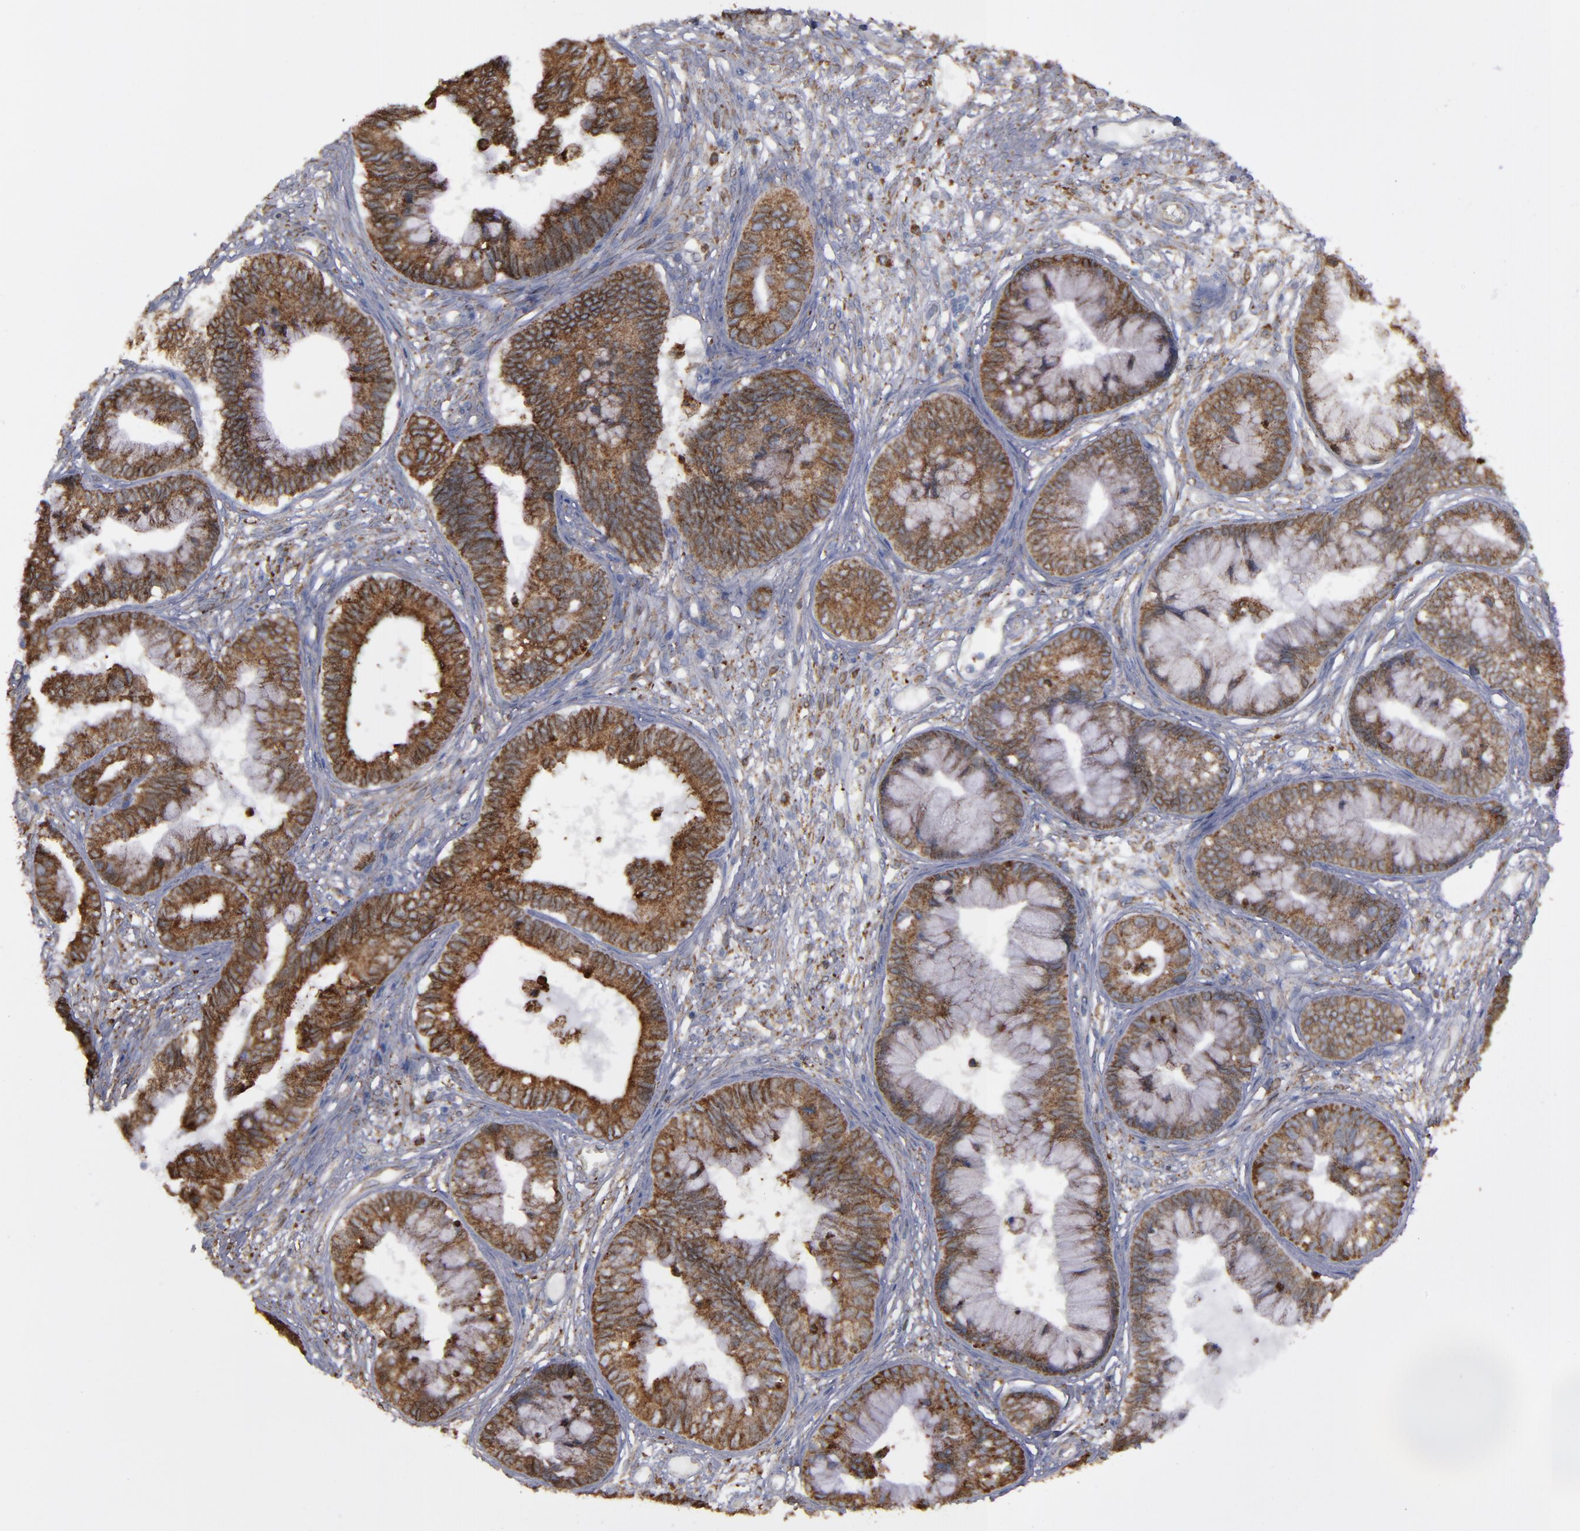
{"staining": {"intensity": "strong", "quantity": ">75%", "location": "cytoplasmic/membranous"}, "tissue": "cervical cancer", "cell_type": "Tumor cells", "image_type": "cancer", "snomed": [{"axis": "morphology", "description": "Adenocarcinoma, NOS"}, {"axis": "topography", "description": "Cervix"}], "caption": "A high-resolution histopathology image shows immunohistochemistry staining of adenocarcinoma (cervical), which shows strong cytoplasmic/membranous expression in about >75% of tumor cells.", "gene": "ERLIN2", "patient": {"sex": "female", "age": 44}}